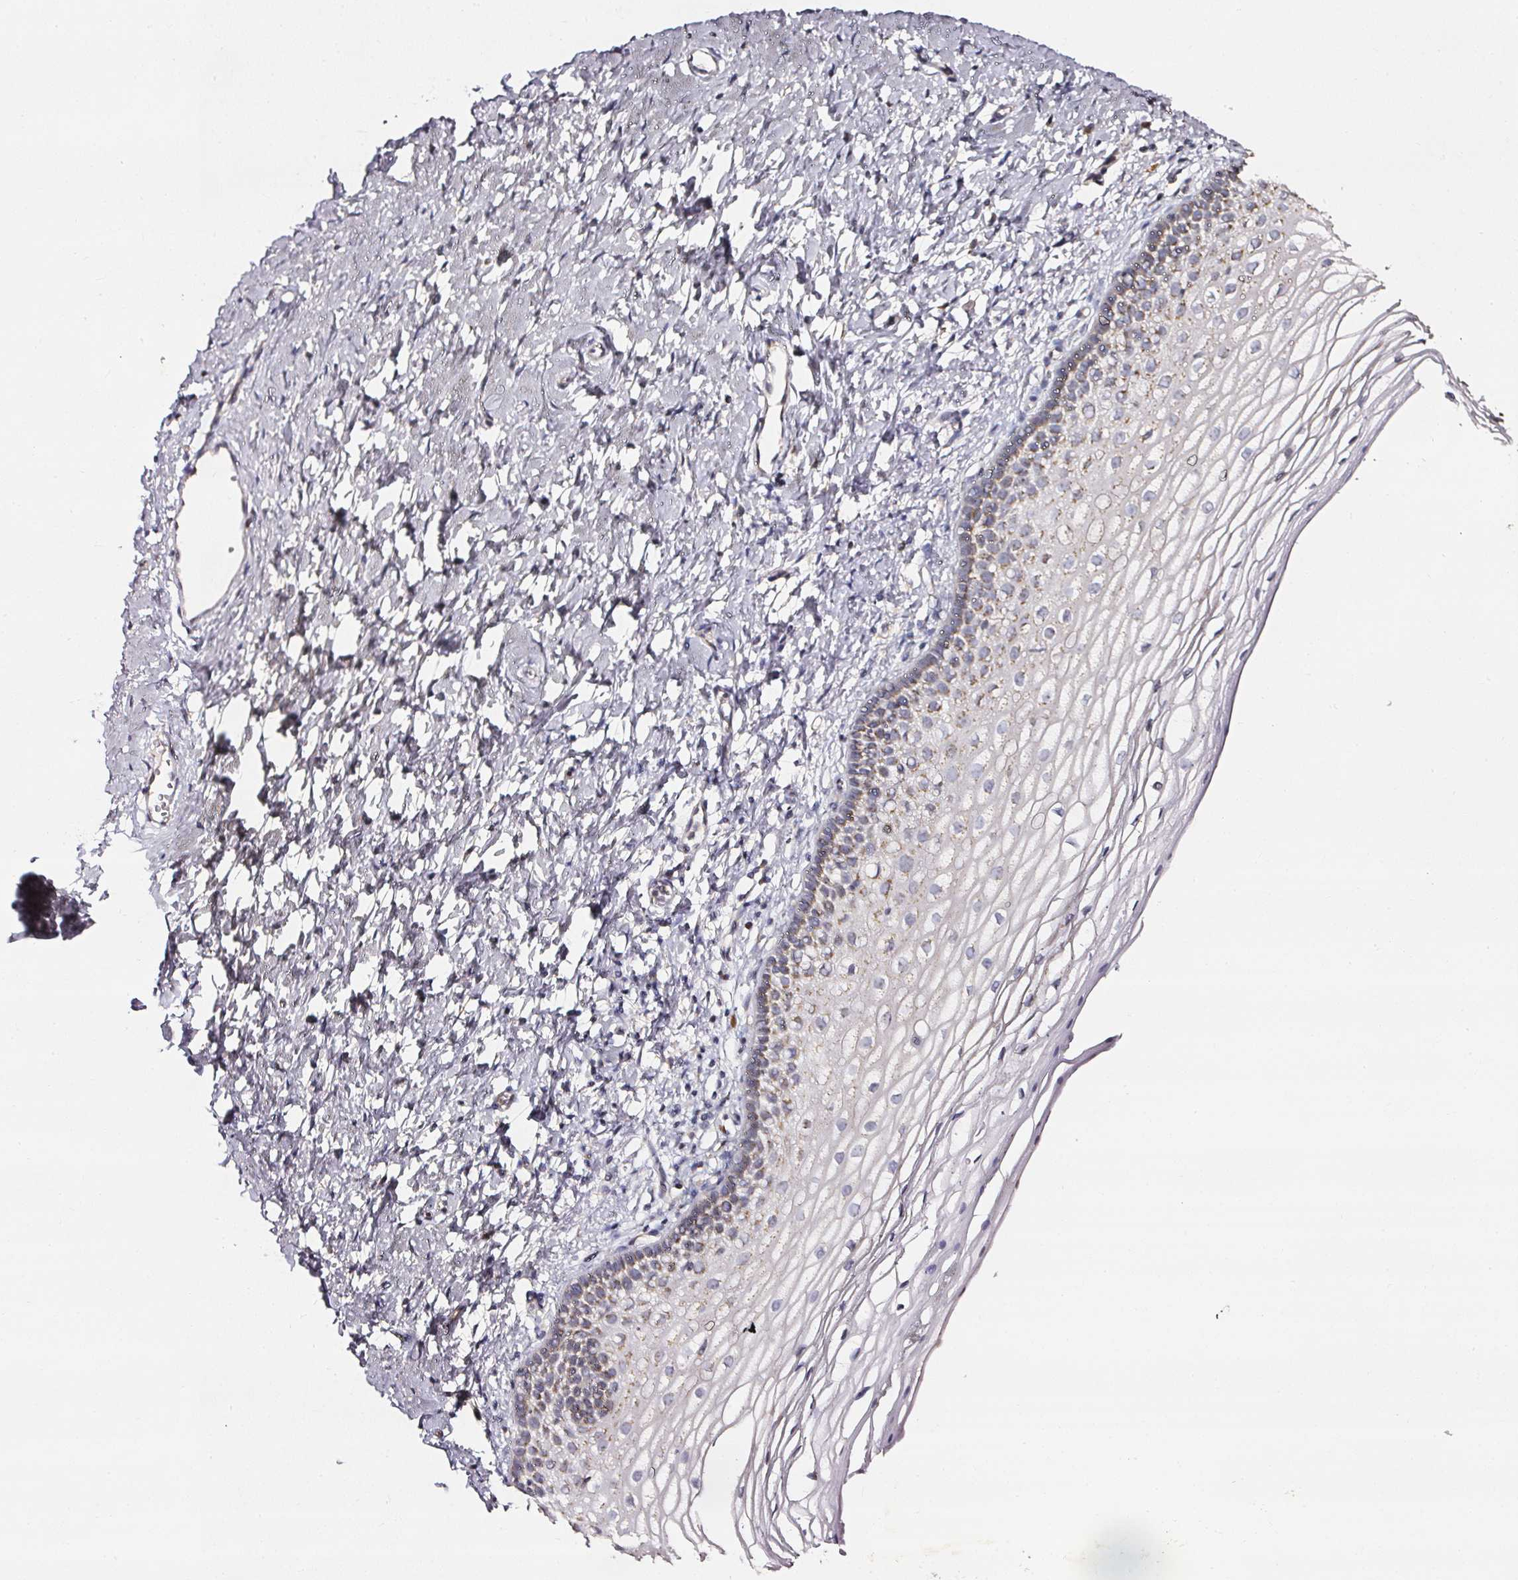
{"staining": {"intensity": "moderate", "quantity": "25%-75%", "location": "cytoplasmic/membranous"}, "tissue": "vagina", "cell_type": "Squamous epithelial cells", "image_type": "normal", "snomed": [{"axis": "morphology", "description": "Normal tissue, NOS"}, {"axis": "topography", "description": "Vagina"}], "caption": "Immunohistochemistry (IHC) of unremarkable vagina reveals medium levels of moderate cytoplasmic/membranous expression in about 25%-75% of squamous epithelial cells. The staining was performed using DAB (3,3'-diaminobenzidine), with brown indicating positive protein expression. Nuclei are stained blue with hematoxylin.", "gene": "NTRK1", "patient": {"sex": "female", "age": 56}}